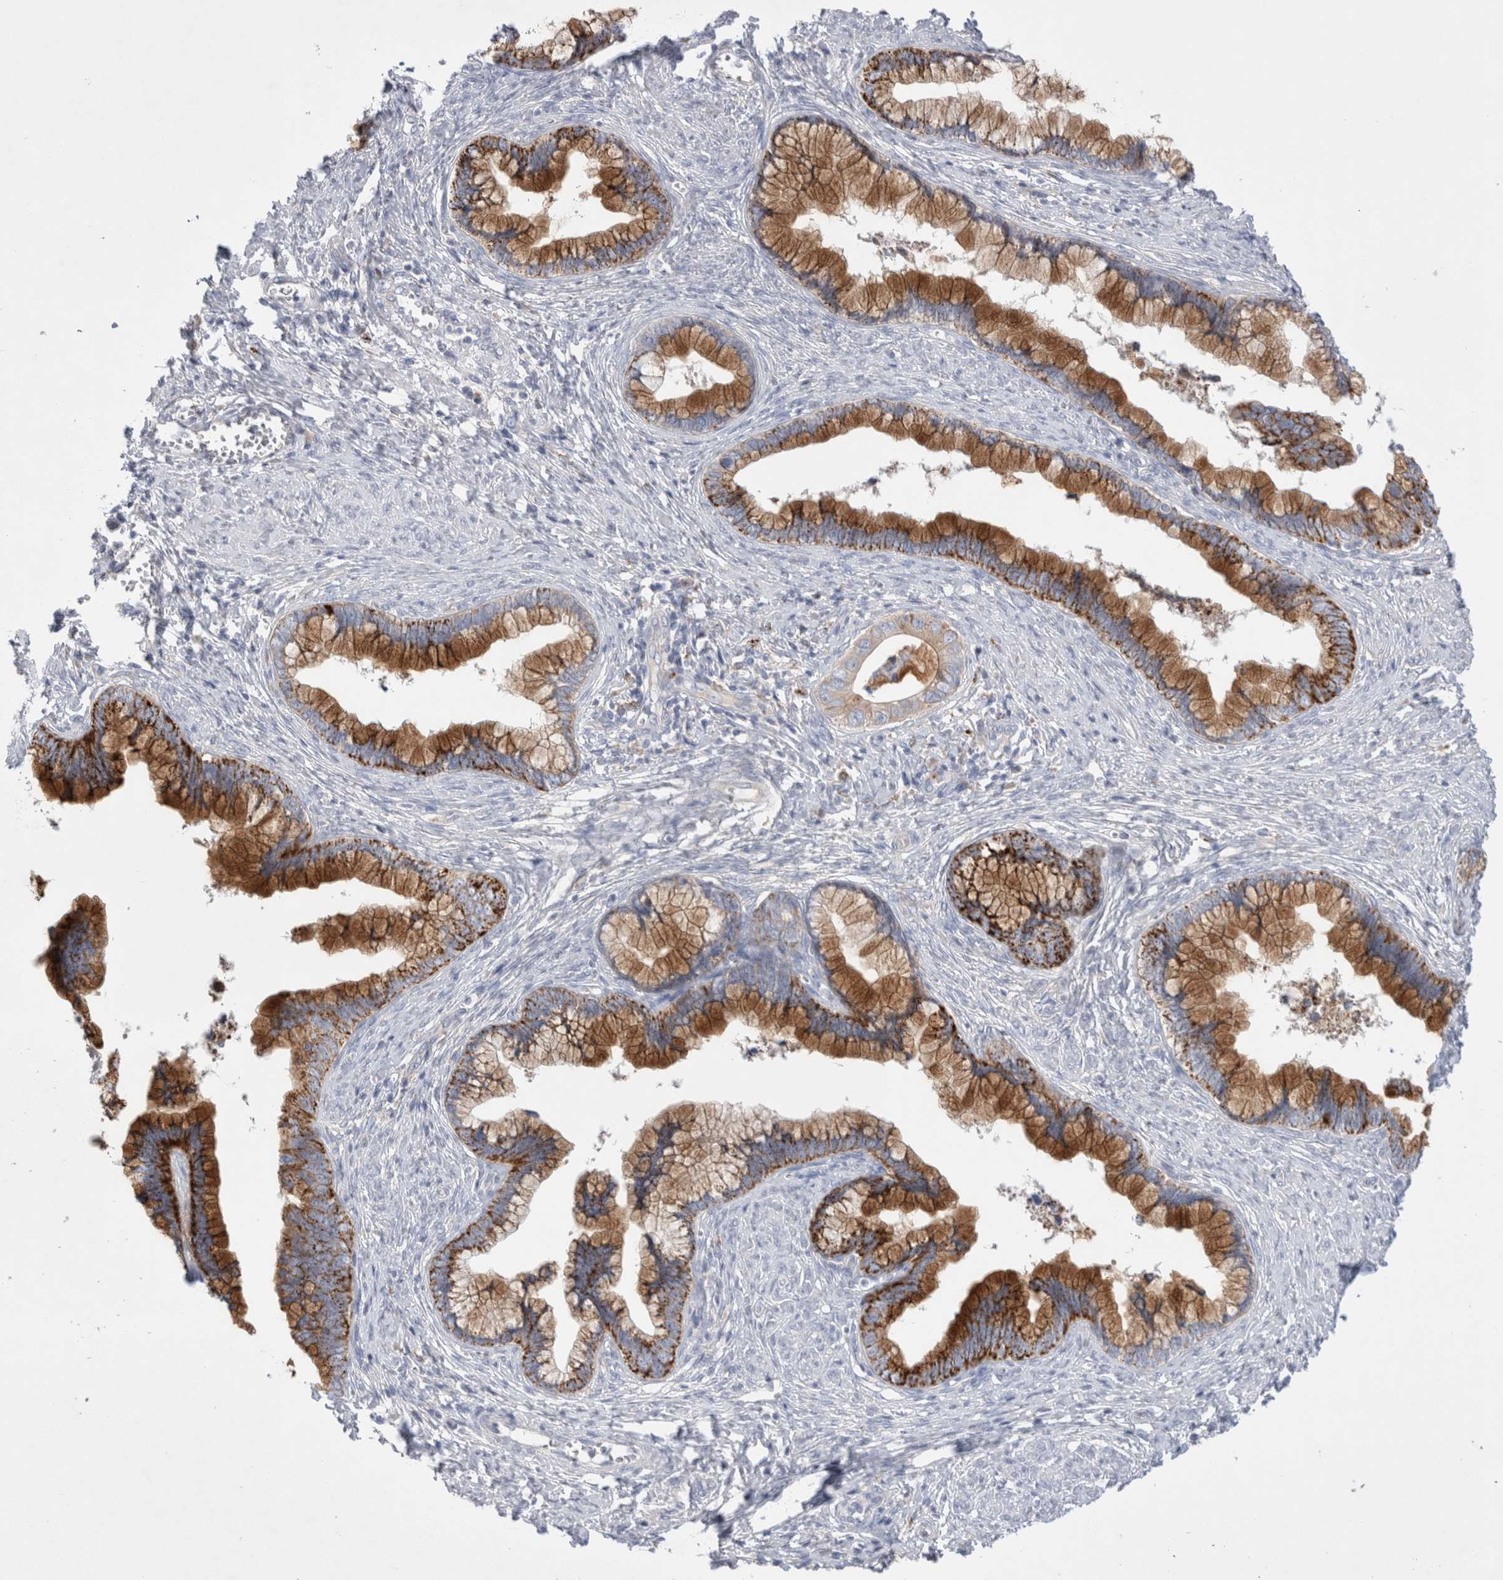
{"staining": {"intensity": "strong", "quantity": ">75%", "location": "cytoplasmic/membranous"}, "tissue": "cervical cancer", "cell_type": "Tumor cells", "image_type": "cancer", "snomed": [{"axis": "morphology", "description": "Adenocarcinoma, NOS"}, {"axis": "topography", "description": "Cervix"}], "caption": "Immunohistochemistry (IHC) histopathology image of neoplastic tissue: adenocarcinoma (cervical) stained using immunohistochemistry displays high levels of strong protein expression localized specifically in the cytoplasmic/membranous of tumor cells, appearing as a cytoplasmic/membranous brown color.", "gene": "RBM12B", "patient": {"sex": "female", "age": 44}}